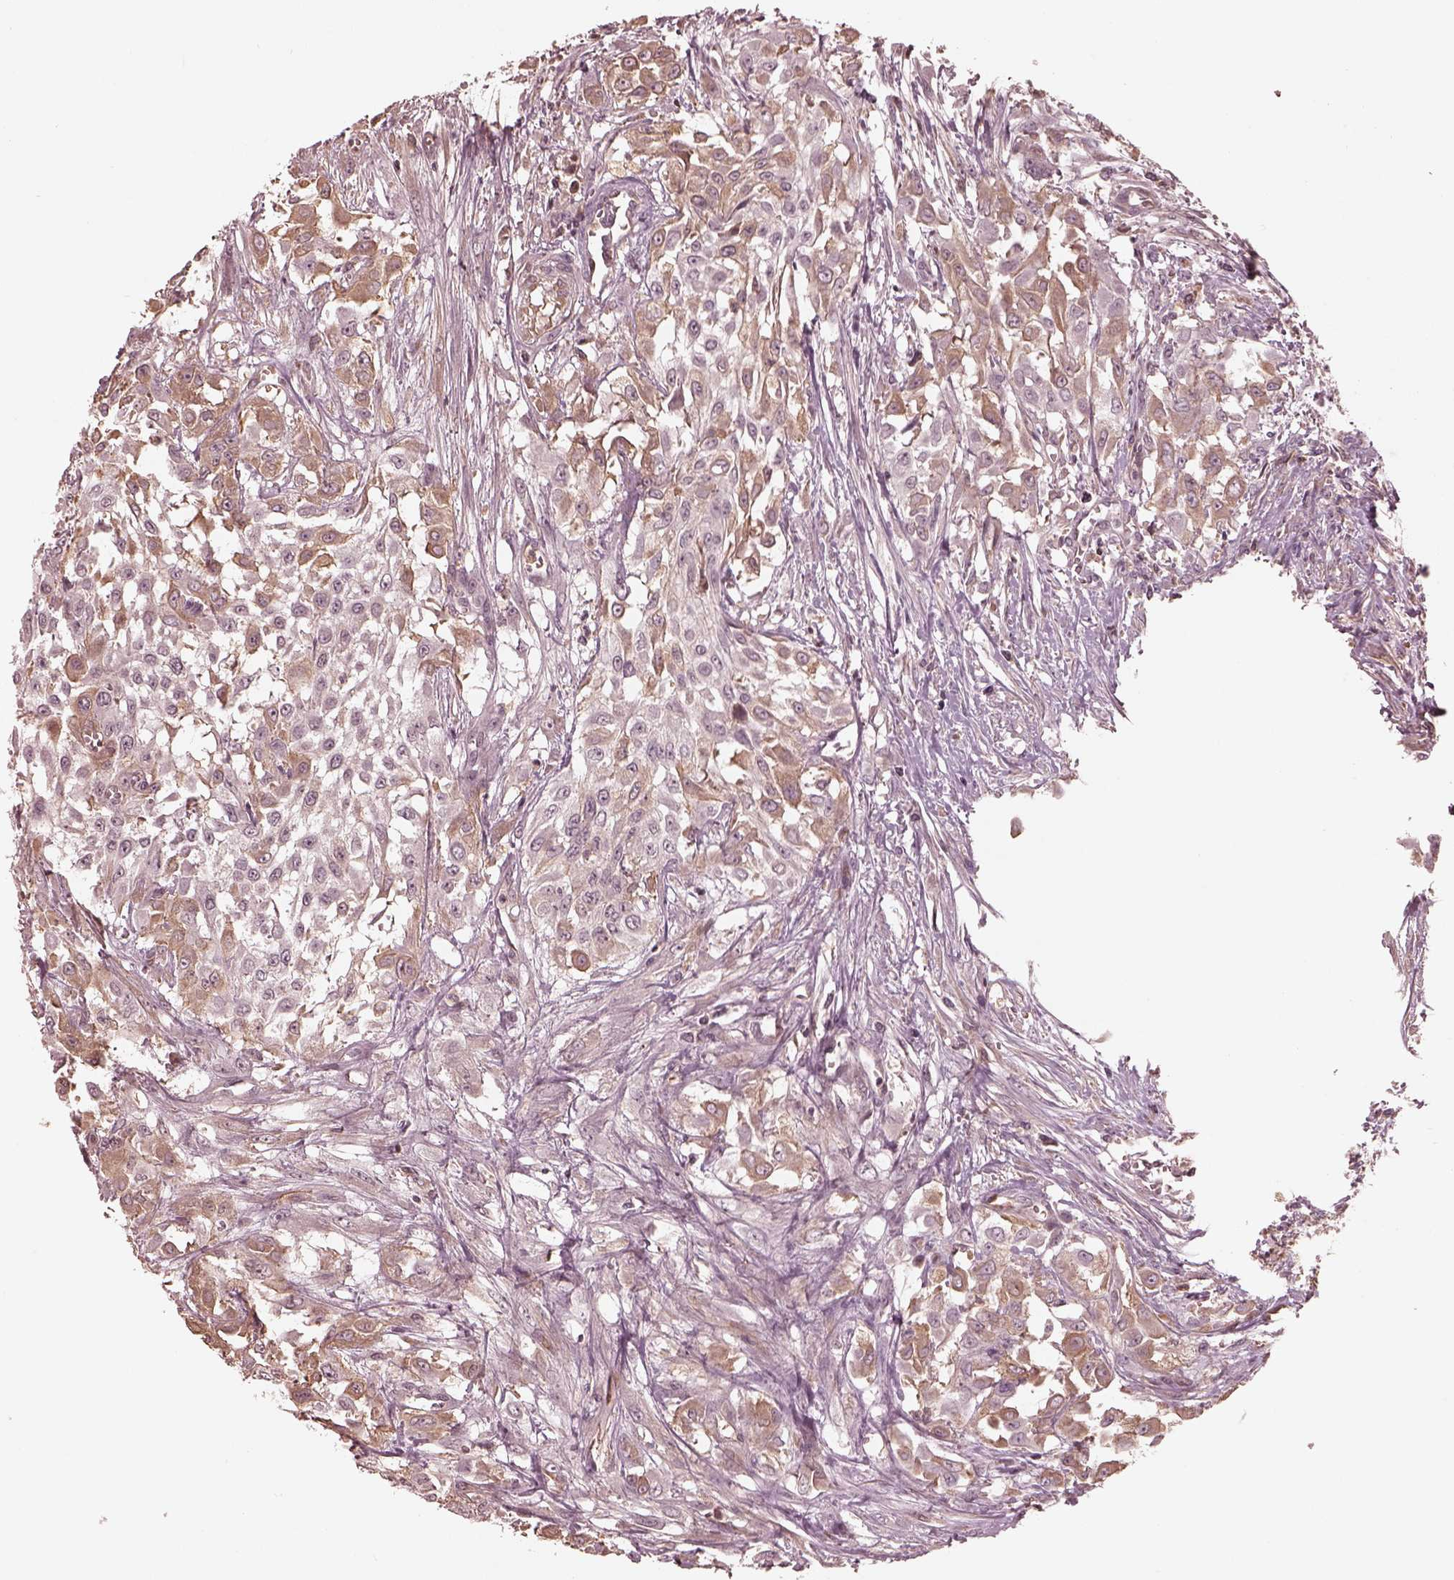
{"staining": {"intensity": "weak", "quantity": "<25%", "location": "cytoplasmic/membranous"}, "tissue": "urothelial cancer", "cell_type": "Tumor cells", "image_type": "cancer", "snomed": [{"axis": "morphology", "description": "Urothelial carcinoma, High grade"}, {"axis": "topography", "description": "Urinary bladder"}], "caption": "Immunohistochemistry of human urothelial carcinoma (high-grade) exhibits no positivity in tumor cells.", "gene": "TF", "patient": {"sex": "male", "age": 57}}